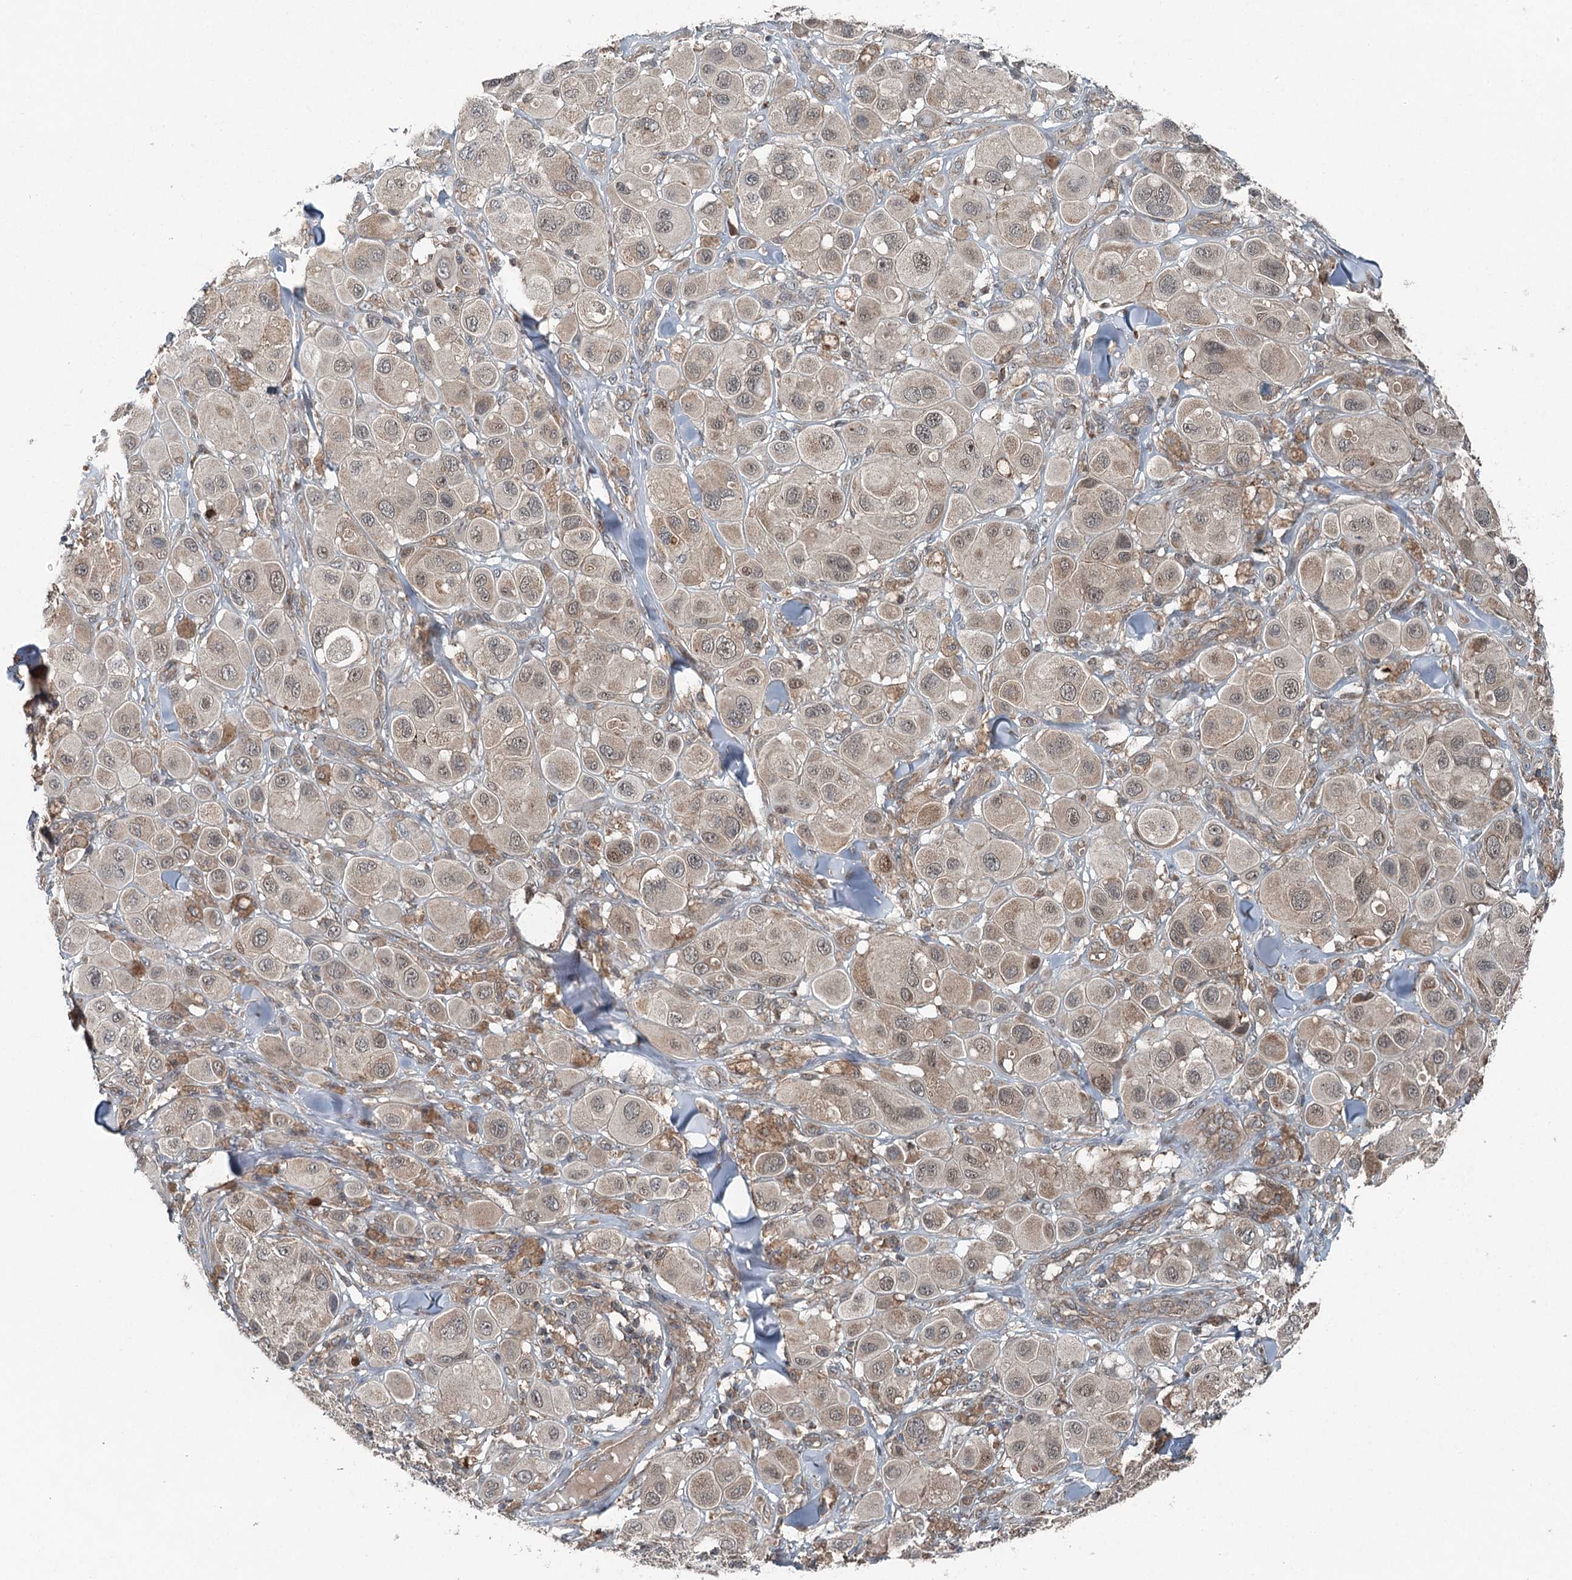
{"staining": {"intensity": "weak", "quantity": "25%-75%", "location": "nuclear"}, "tissue": "melanoma", "cell_type": "Tumor cells", "image_type": "cancer", "snomed": [{"axis": "morphology", "description": "Malignant melanoma, Metastatic site"}, {"axis": "topography", "description": "Skin"}], "caption": "Protein positivity by immunohistochemistry reveals weak nuclear staining in approximately 25%-75% of tumor cells in malignant melanoma (metastatic site).", "gene": "SKIC3", "patient": {"sex": "male", "age": 41}}